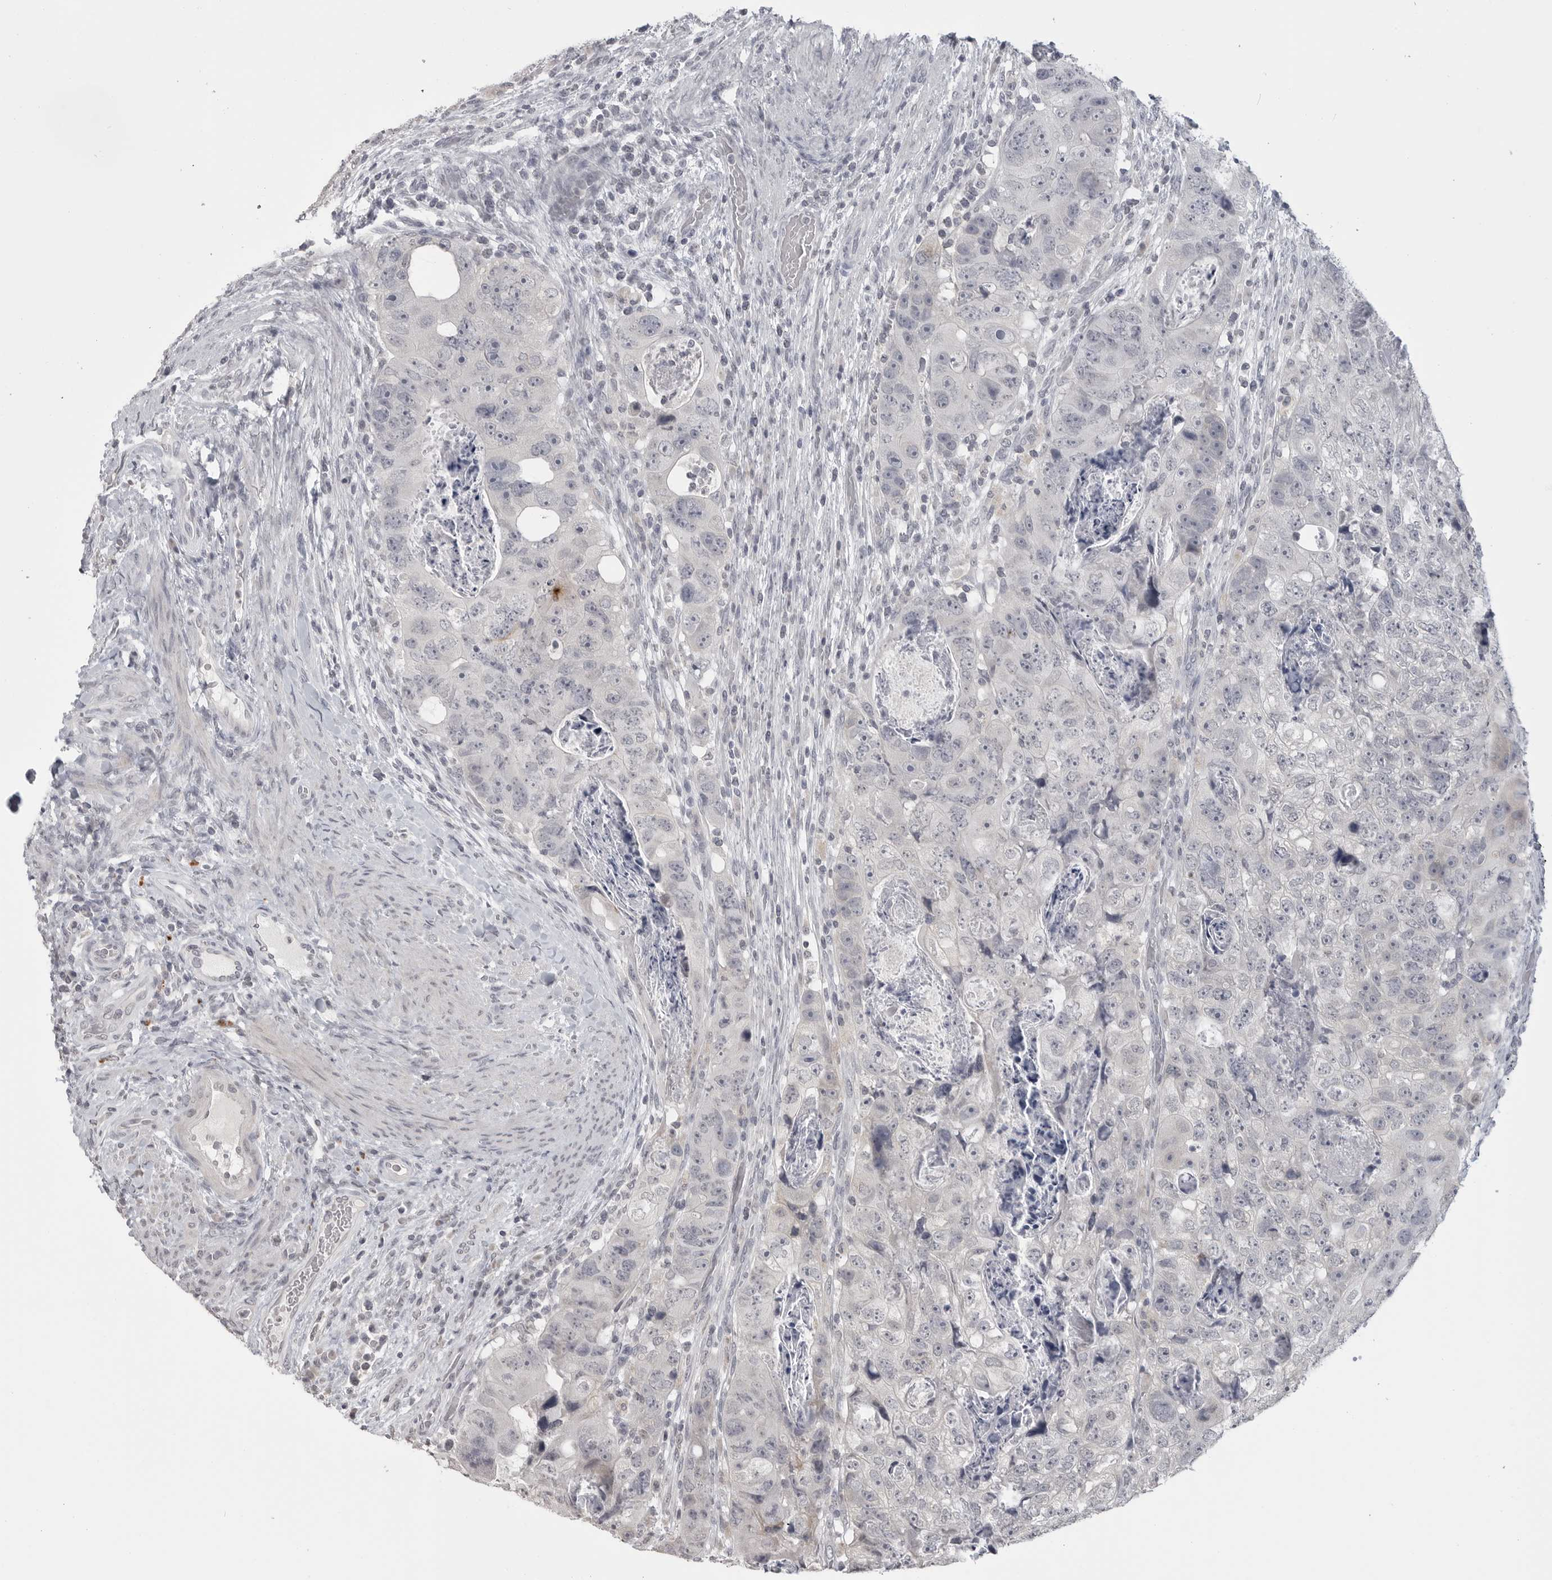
{"staining": {"intensity": "negative", "quantity": "none", "location": "none"}, "tissue": "colorectal cancer", "cell_type": "Tumor cells", "image_type": "cancer", "snomed": [{"axis": "morphology", "description": "Adenocarcinoma, NOS"}, {"axis": "topography", "description": "Rectum"}], "caption": "Tumor cells are negative for brown protein staining in colorectal cancer (adenocarcinoma).", "gene": "PRSS1", "patient": {"sex": "male", "age": 59}}